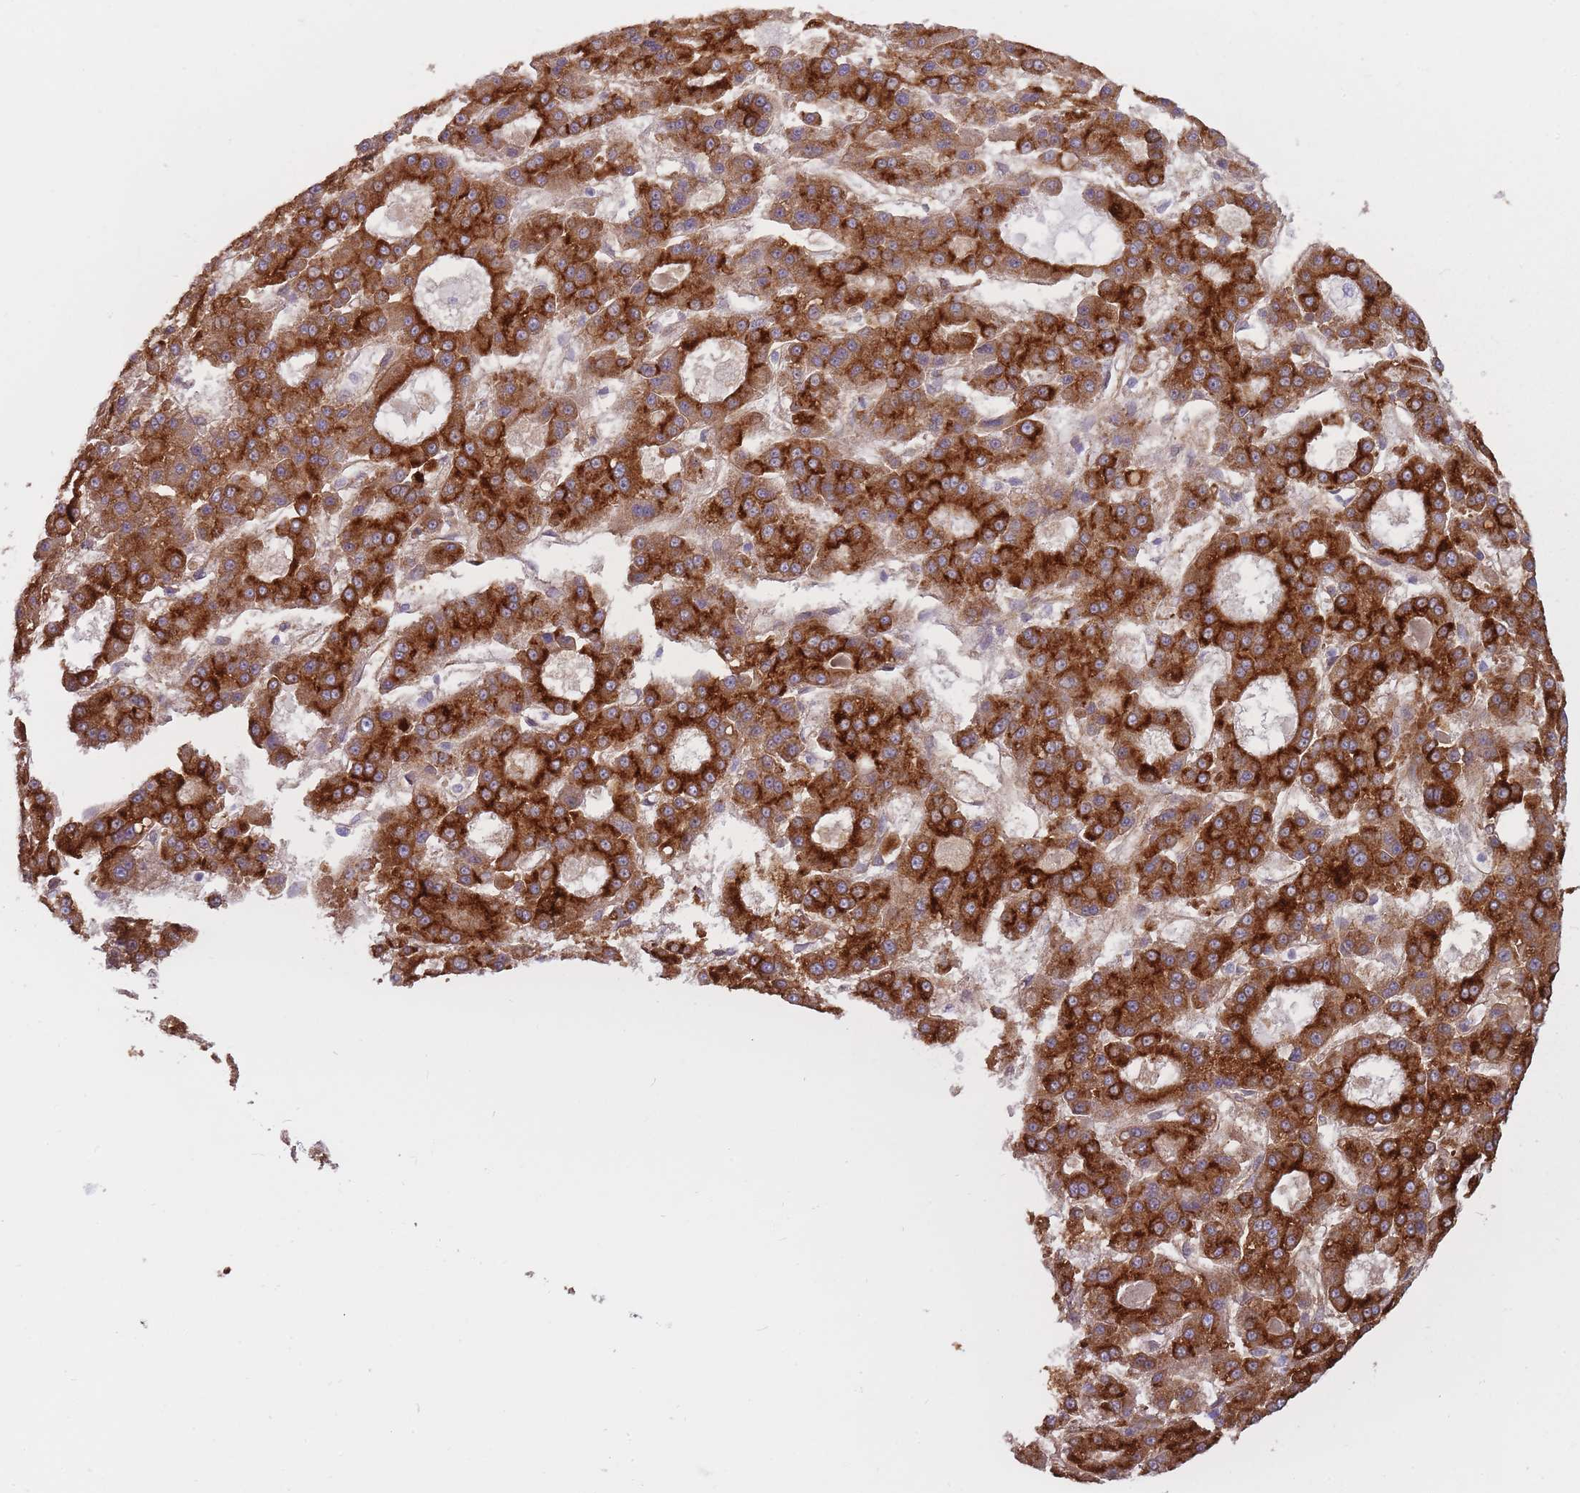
{"staining": {"intensity": "strong", "quantity": ">75%", "location": "cytoplasmic/membranous"}, "tissue": "liver cancer", "cell_type": "Tumor cells", "image_type": "cancer", "snomed": [{"axis": "morphology", "description": "Carcinoma, Hepatocellular, NOS"}, {"axis": "topography", "description": "Liver"}], "caption": "Immunohistochemical staining of human liver cancer shows high levels of strong cytoplasmic/membranous protein staining in approximately >75% of tumor cells. The staining is performed using DAB brown chromogen to label protein expression. The nuclei are counter-stained blue using hematoxylin.", "gene": "PGRMC2", "patient": {"sex": "male", "age": 70}}